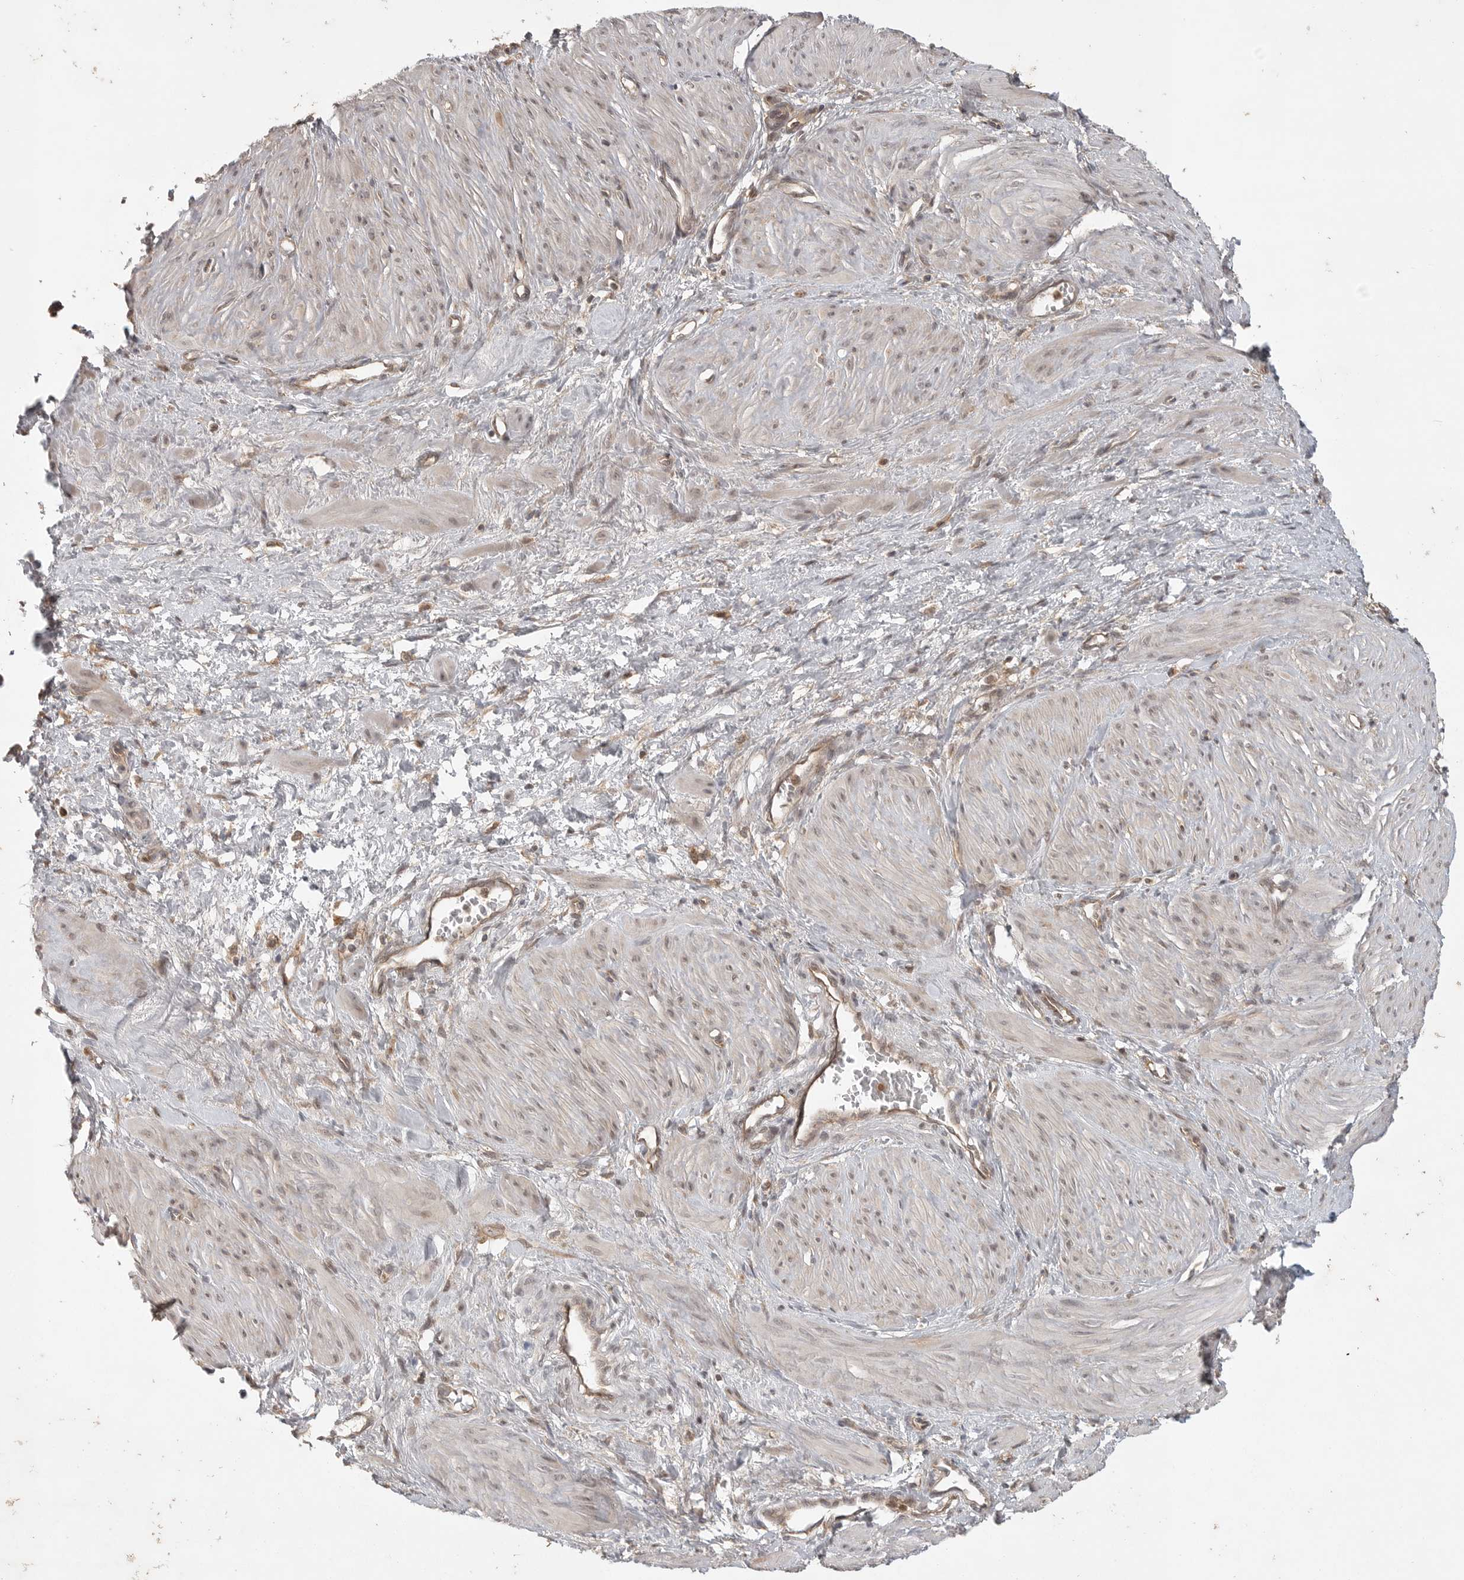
{"staining": {"intensity": "weak", "quantity": "25%-75%", "location": "cytoplasmic/membranous"}, "tissue": "smooth muscle", "cell_type": "Smooth muscle cells", "image_type": "normal", "snomed": [{"axis": "morphology", "description": "Normal tissue, NOS"}, {"axis": "topography", "description": "Endometrium"}], "caption": "Immunohistochemistry (IHC) image of normal smooth muscle: human smooth muscle stained using immunohistochemistry (IHC) exhibits low levels of weak protein expression localized specifically in the cytoplasmic/membranous of smooth muscle cells, appearing as a cytoplasmic/membranous brown color.", "gene": "ZNF232", "patient": {"sex": "female", "age": 33}}